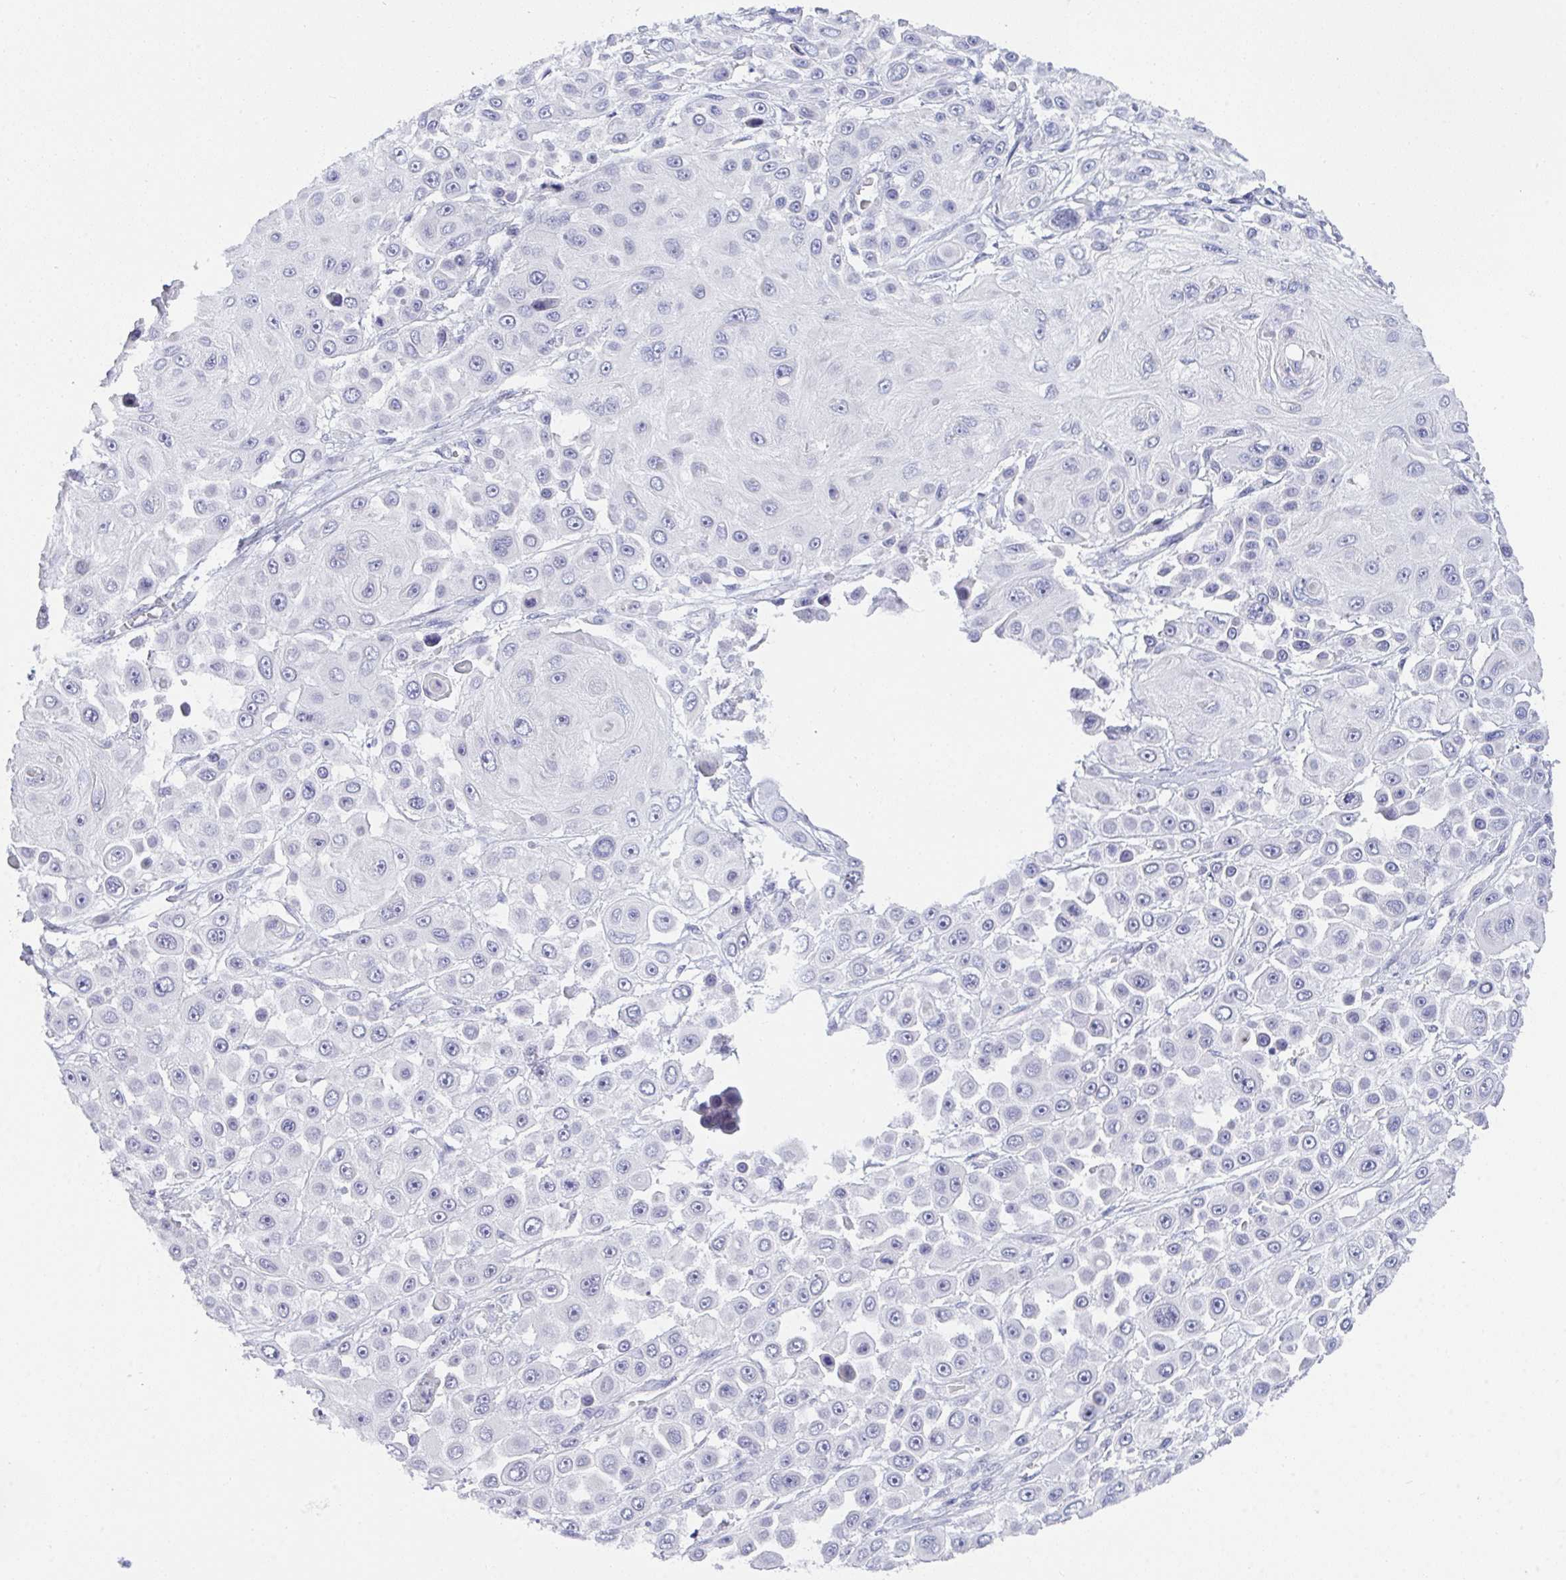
{"staining": {"intensity": "negative", "quantity": "none", "location": "none"}, "tissue": "skin cancer", "cell_type": "Tumor cells", "image_type": "cancer", "snomed": [{"axis": "morphology", "description": "Squamous cell carcinoma, NOS"}, {"axis": "topography", "description": "Skin"}], "caption": "Protein analysis of skin cancer exhibits no significant expression in tumor cells.", "gene": "BMAL2", "patient": {"sex": "male", "age": 67}}